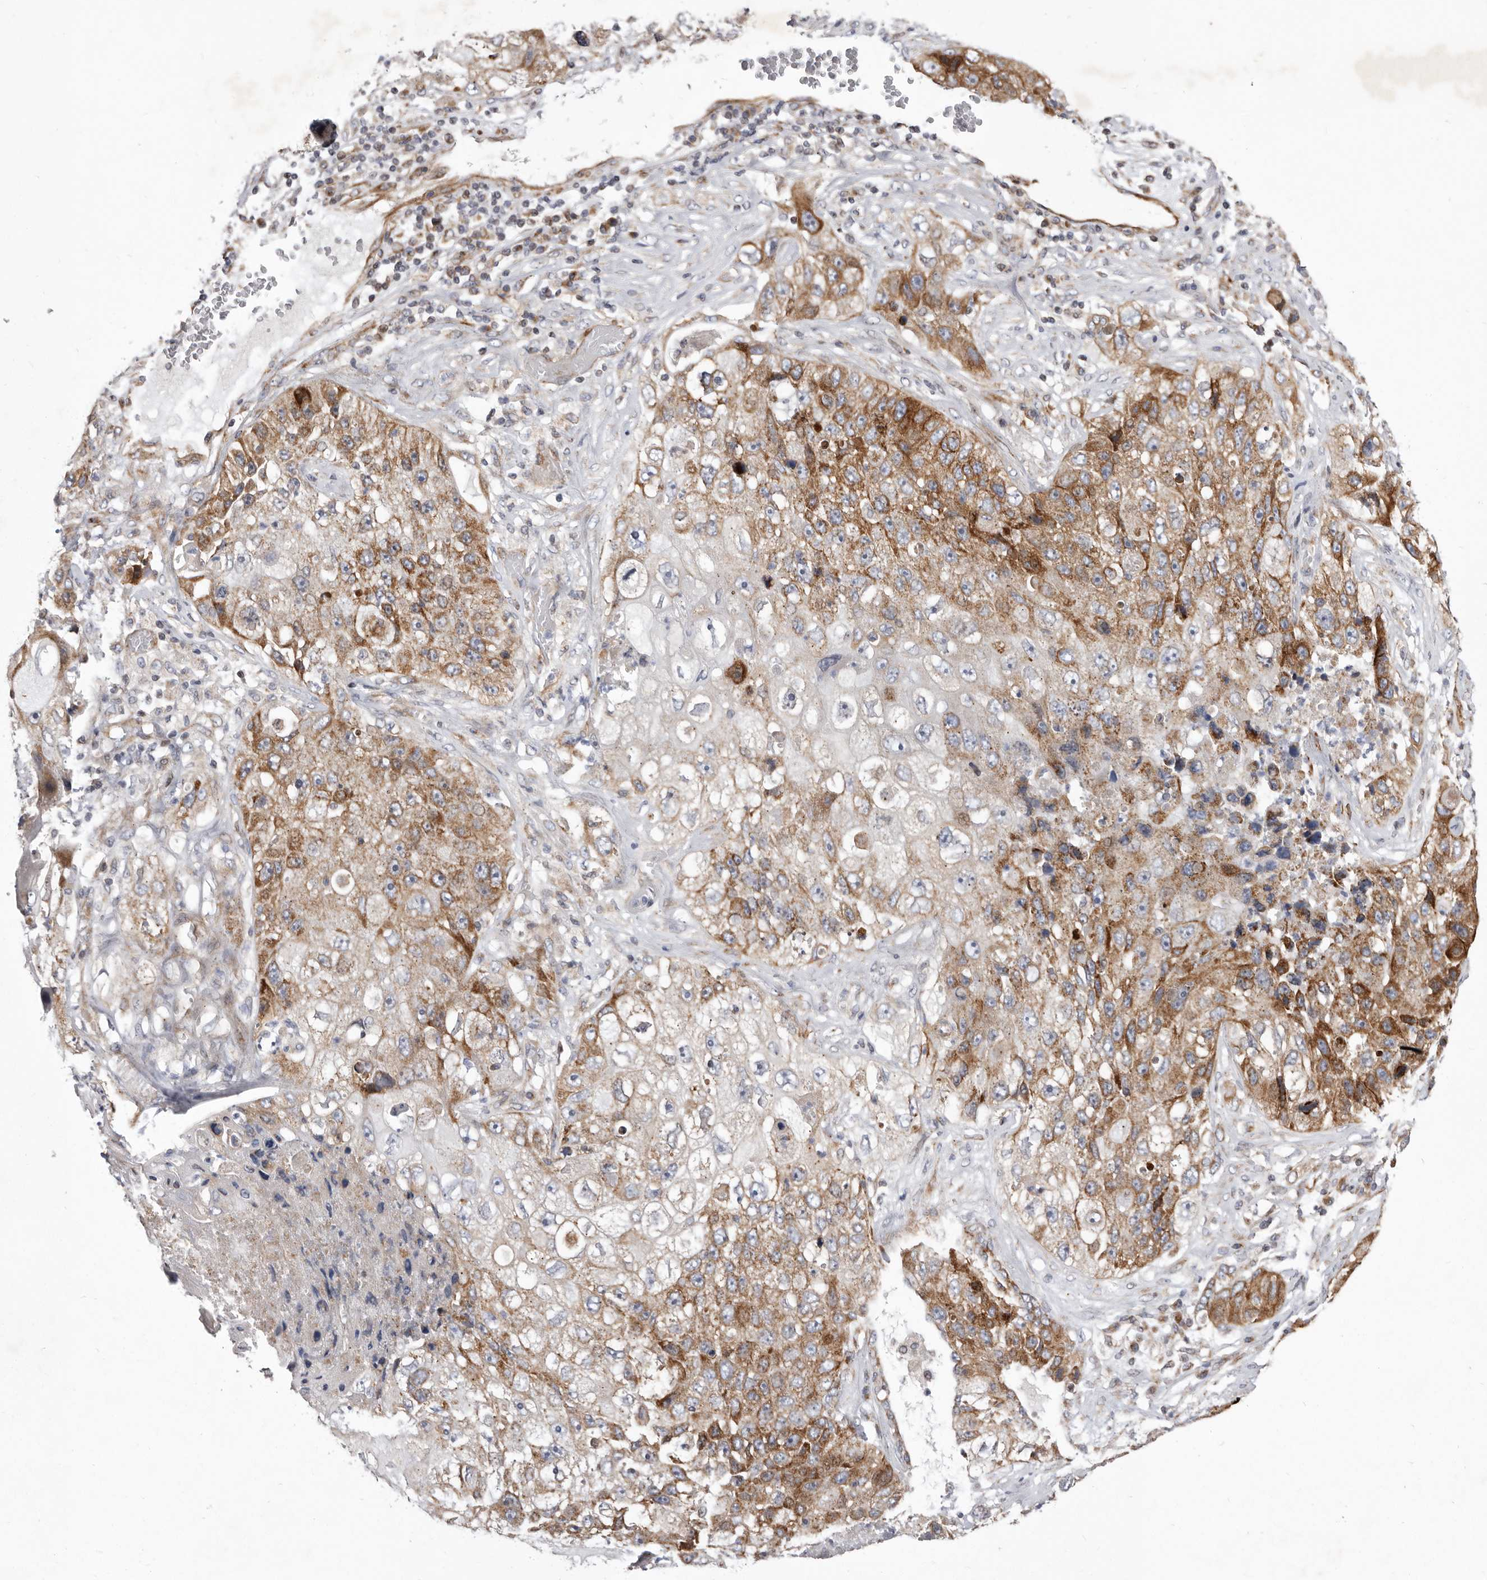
{"staining": {"intensity": "moderate", "quantity": ">75%", "location": "cytoplasmic/membranous"}, "tissue": "lung cancer", "cell_type": "Tumor cells", "image_type": "cancer", "snomed": [{"axis": "morphology", "description": "Squamous cell carcinoma, NOS"}, {"axis": "topography", "description": "Lung"}], "caption": "Lung cancer (squamous cell carcinoma) tissue exhibits moderate cytoplasmic/membranous expression in approximately >75% of tumor cells (Stains: DAB in brown, nuclei in blue, Microscopy: brightfield microscopy at high magnification).", "gene": "TIMM17B", "patient": {"sex": "male", "age": 61}}